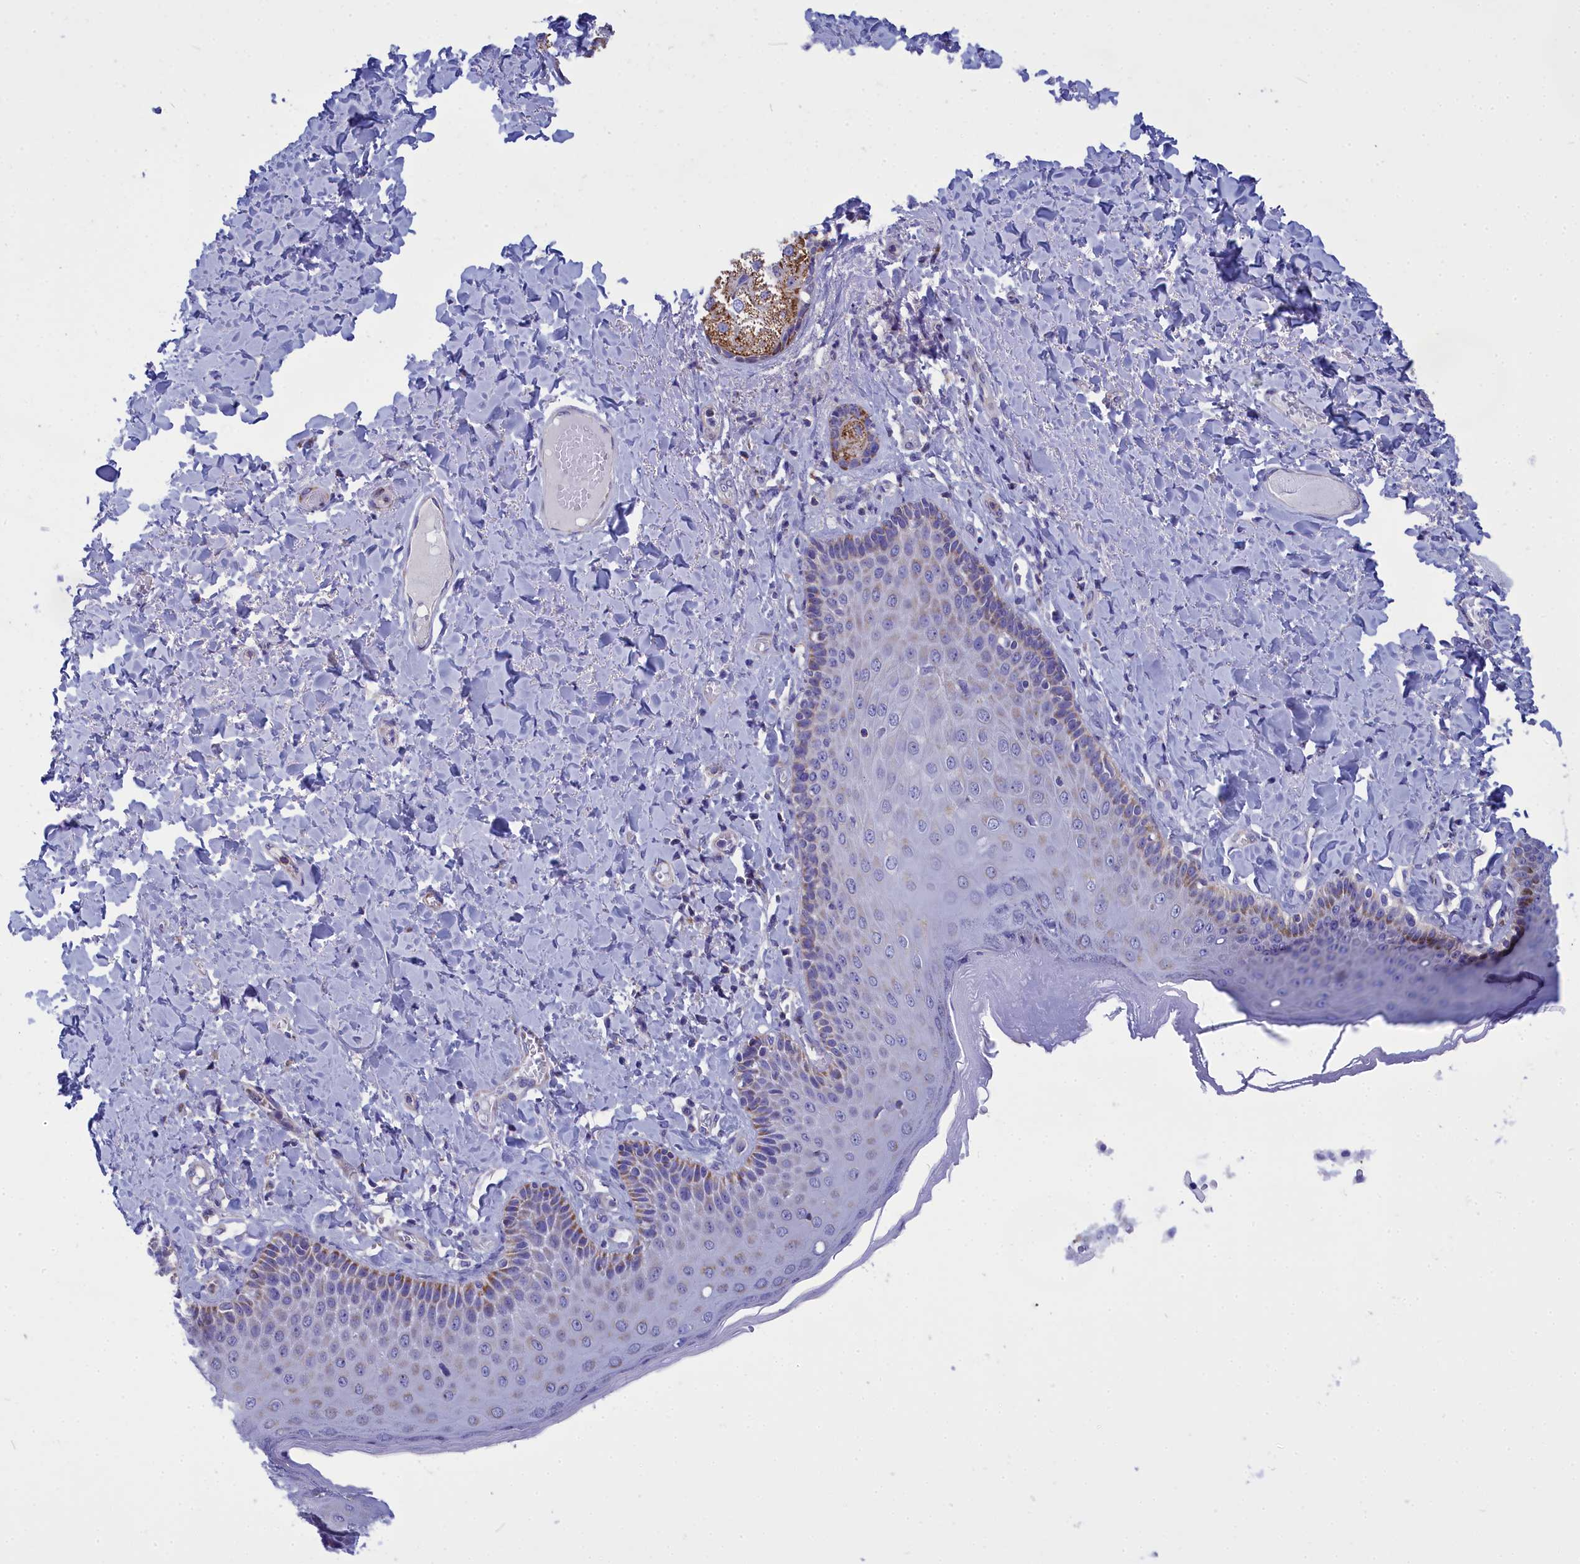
{"staining": {"intensity": "moderate", "quantity": "<25%", "location": "cytoplasmic/membranous"}, "tissue": "skin", "cell_type": "Epidermal cells", "image_type": "normal", "snomed": [{"axis": "morphology", "description": "Normal tissue, NOS"}, {"axis": "topography", "description": "Anal"}], "caption": "Protein analysis of normal skin reveals moderate cytoplasmic/membranous positivity in about <25% of epidermal cells. (Brightfield microscopy of DAB IHC at high magnification).", "gene": "CCRL2", "patient": {"sex": "male", "age": 69}}